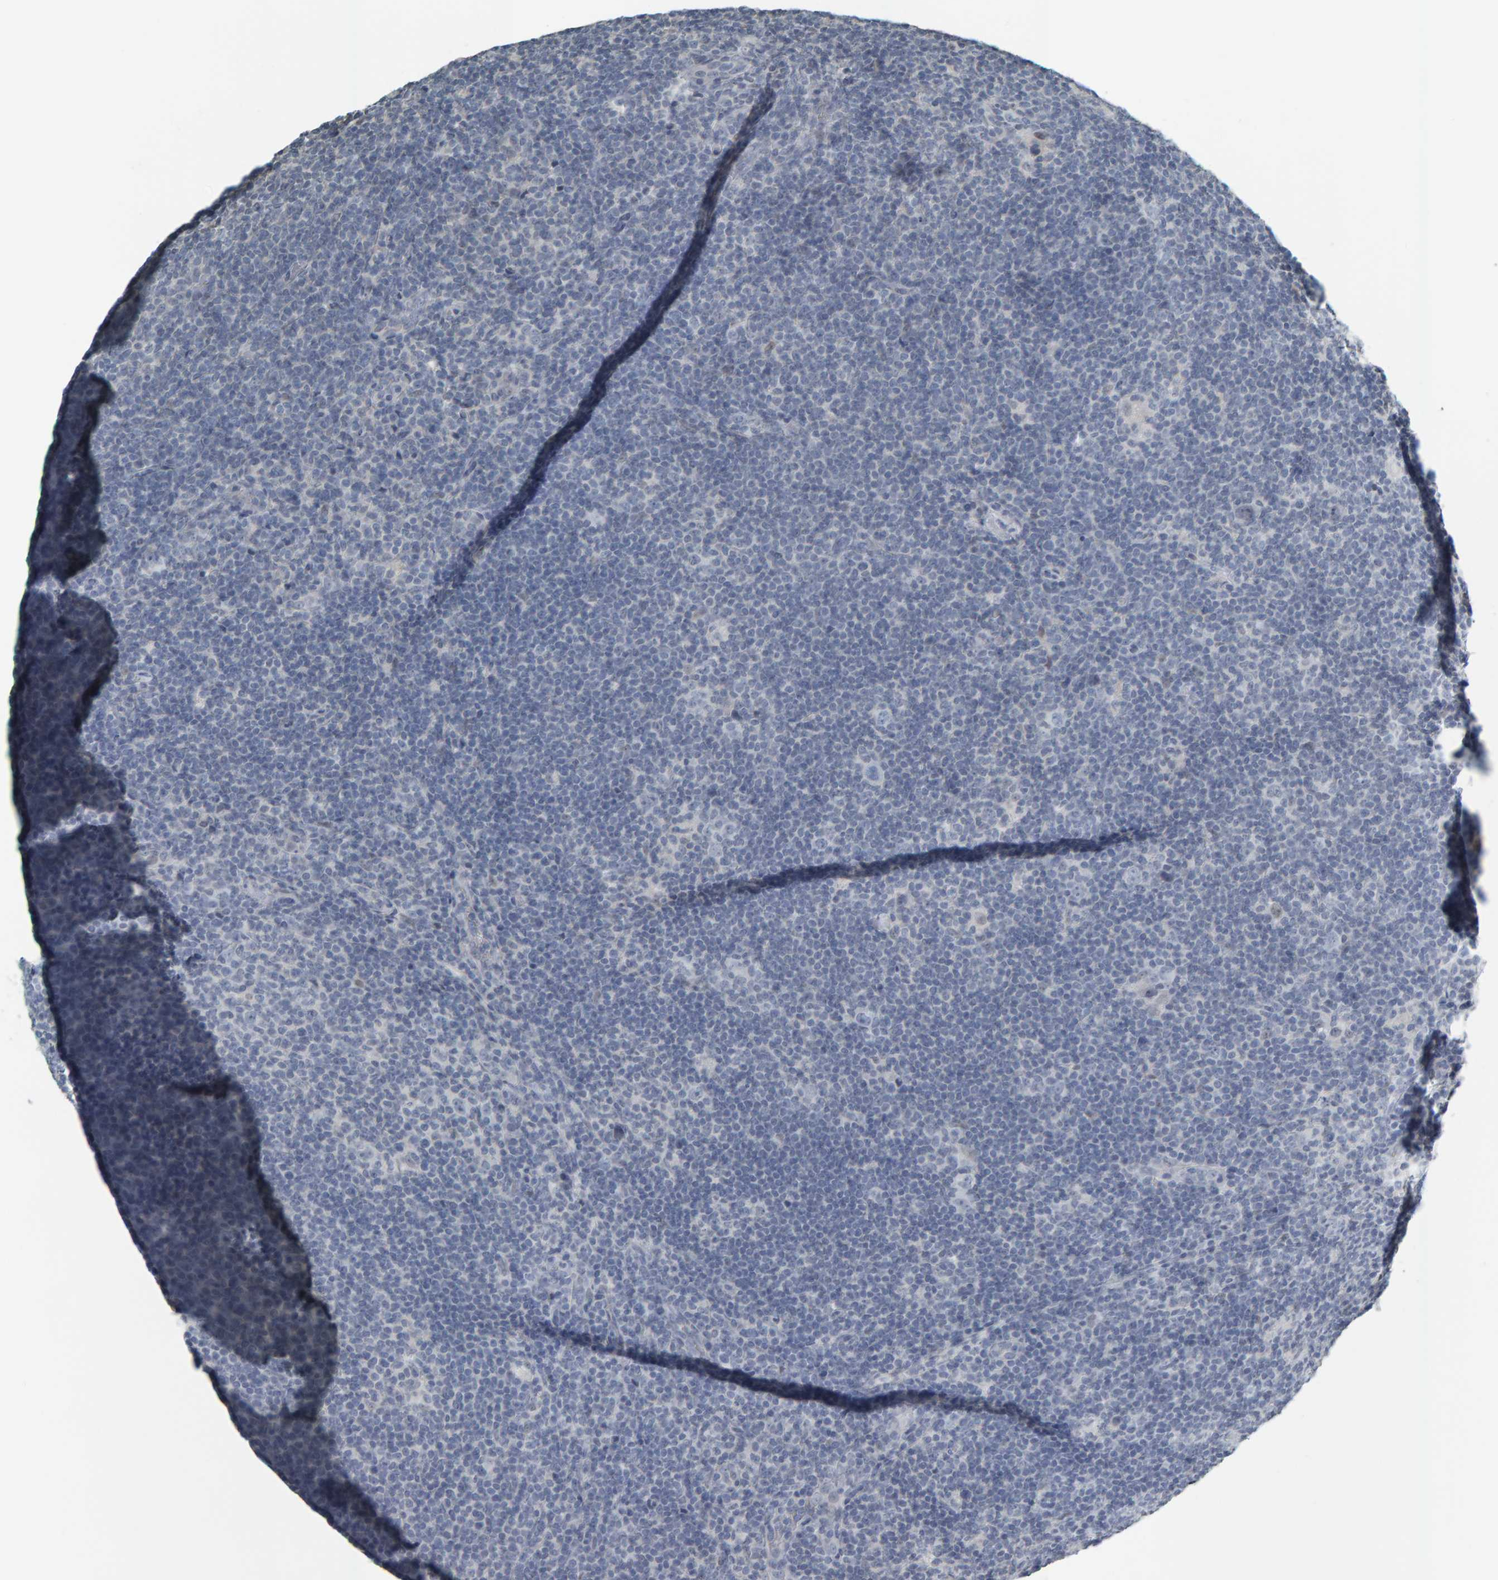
{"staining": {"intensity": "negative", "quantity": "none", "location": "none"}, "tissue": "lymphoma", "cell_type": "Tumor cells", "image_type": "cancer", "snomed": [{"axis": "morphology", "description": "Hodgkin's disease, NOS"}, {"axis": "topography", "description": "Lymph node"}], "caption": "Immunohistochemistry of human Hodgkin's disease demonstrates no staining in tumor cells.", "gene": "PYY", "patient": {"sex": "female", "age": 57}}